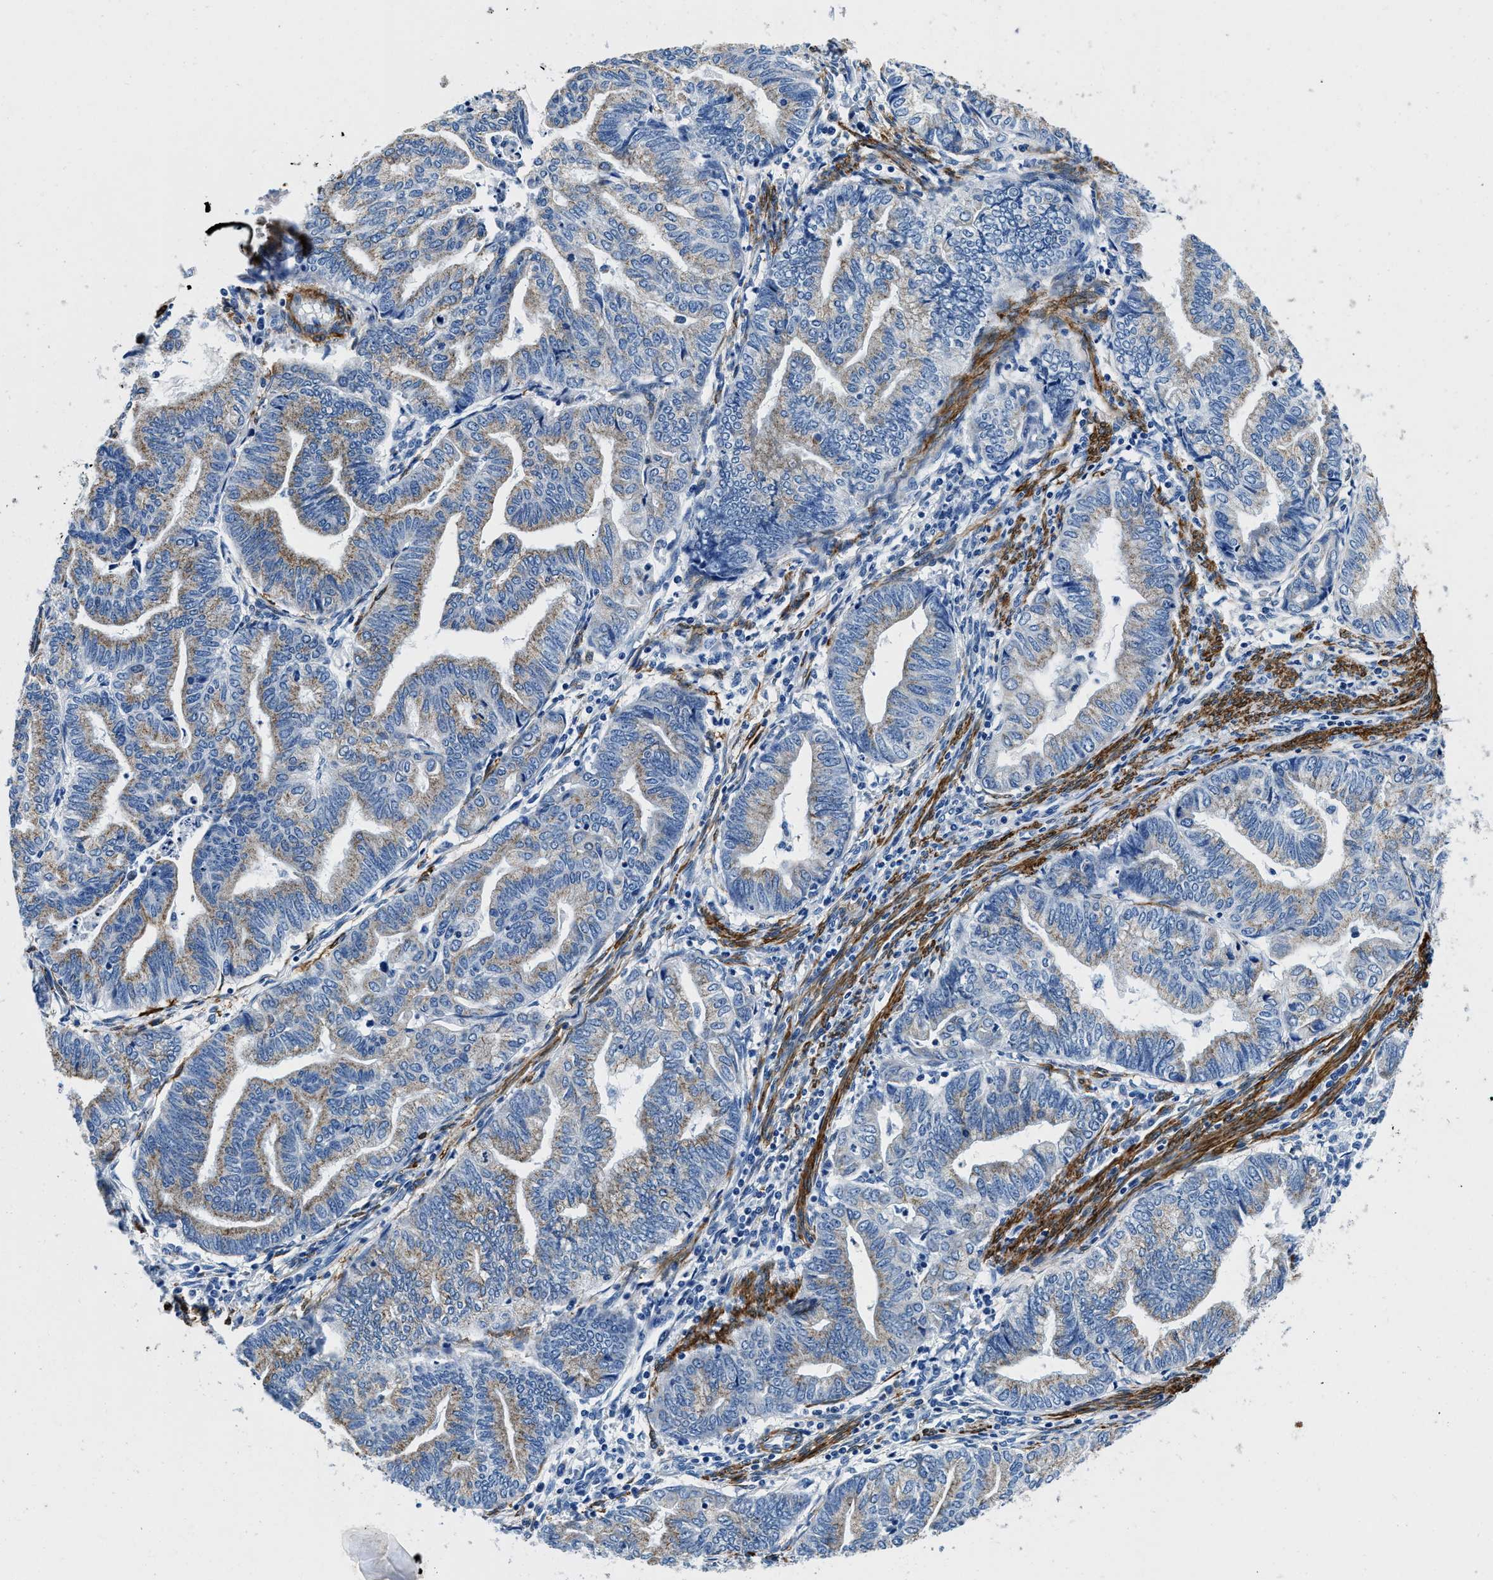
{"staining": {"intensity": "moderate", "quantity": "<25%", "location": "cytoplasmic/membranous"}, "tissue": "endometrial cancer", "cell_type": "Tumor cells", "image_type": "cancer", "snomed": [{"axis": "morphology", "description": "Adenocarcinoma, NOS"}, {"axis": "topography", "description": "Endometrium"}], "caption": "A high-resolution image shows immunohistochemistry (IHC) staining of adenocarcinoma (endometrial), which displays moderate cytoplasmic/membranous expression in about <25% of tumor cells.", "gene": "TEX261", "patient": {"sex": "female", "age": 79}}